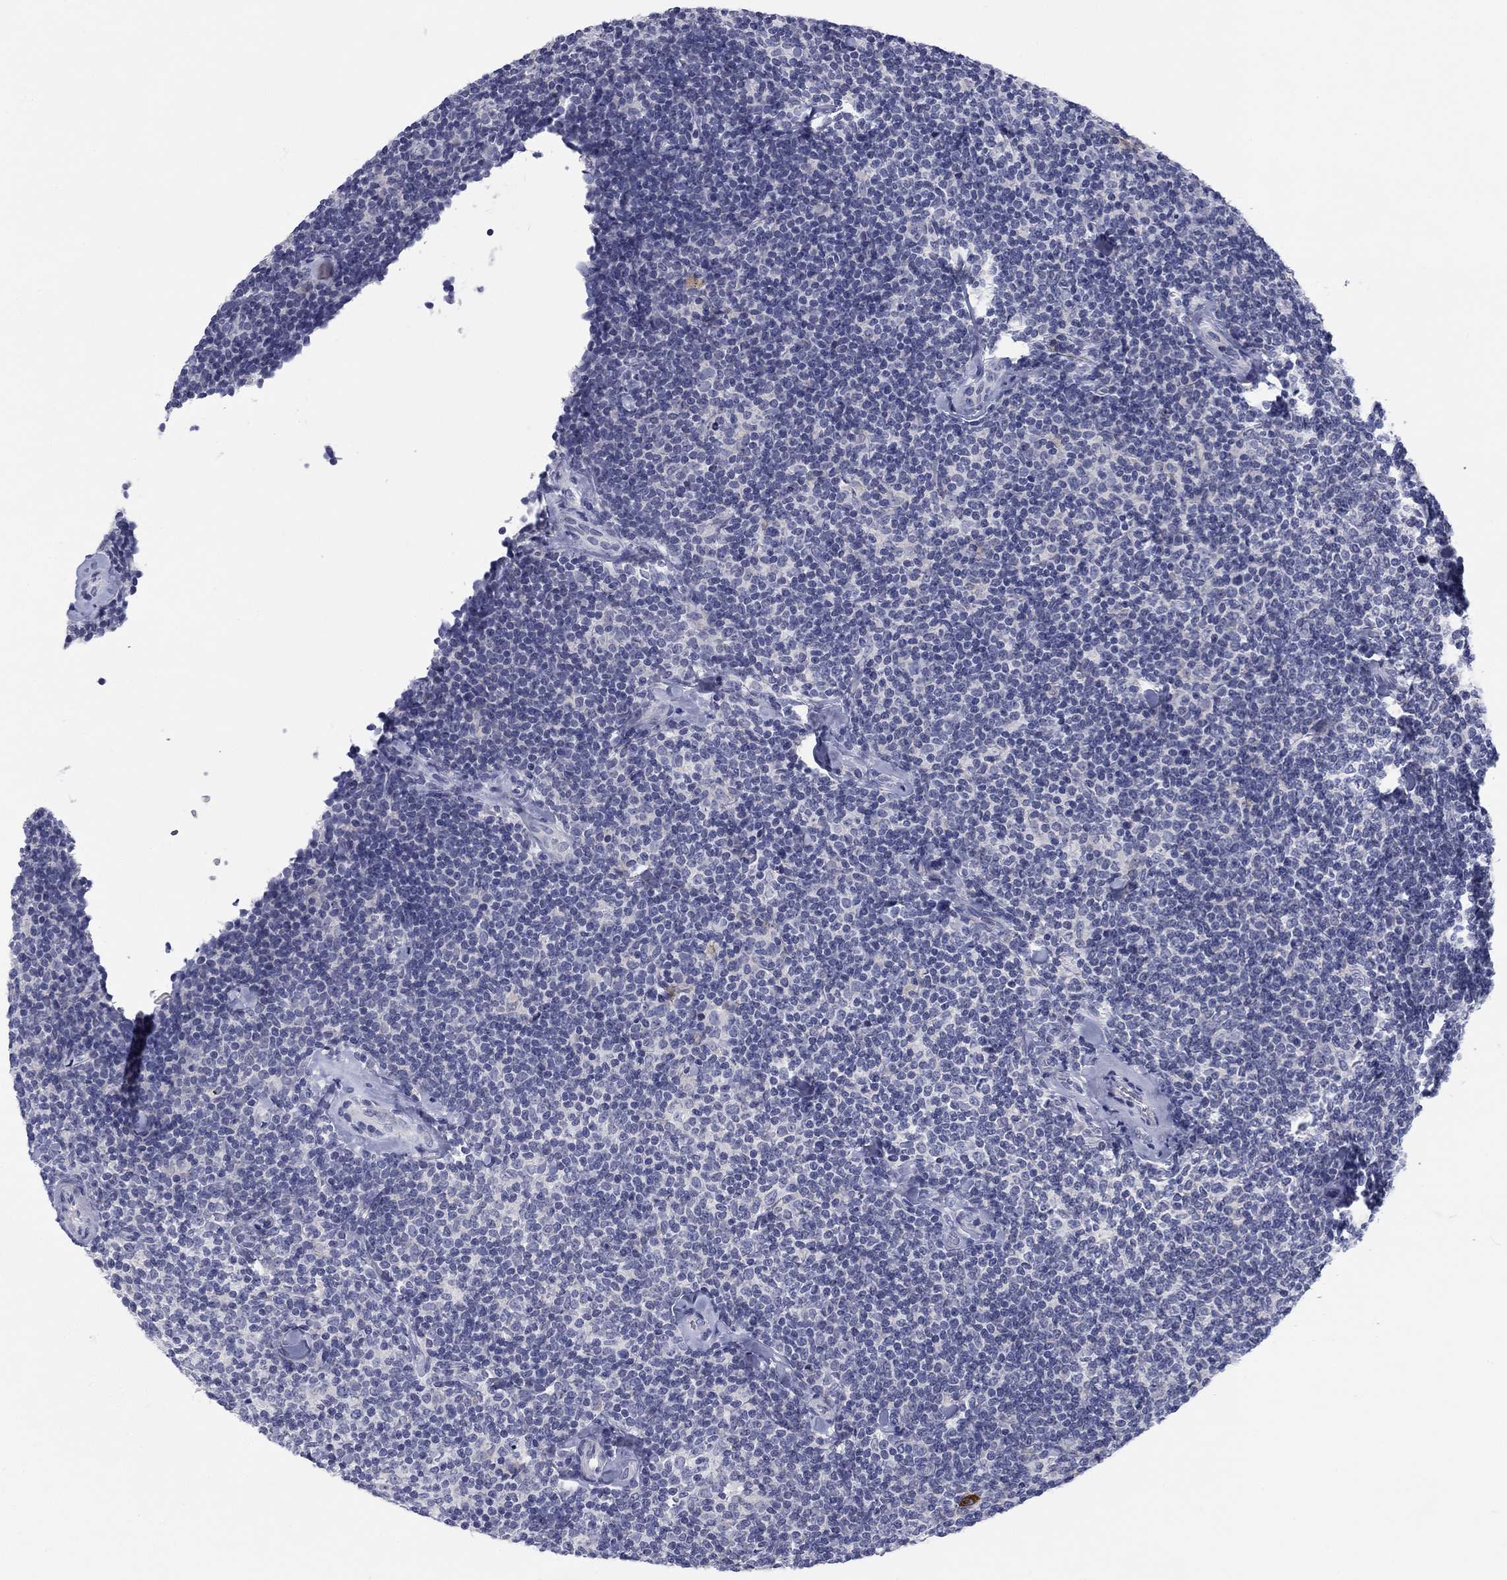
{"staining": {"intensity": "negative", "quantity": "none", "location": "none"}, "tissue": "lymphoma", "cell_type": "Tumor cells", "image_type": "cancer", "snomed": [{"axis": "morphology", "description": "Malignant lymphoma, non-Hodgkin's type, Low grade"}, {"axis": "topography", "description": "Lymph node"}], "caption": "A micrograph of human lymphoma is negative for staining in tumor cells.", "gene": "CALB1", "patient": {"sex": "female", "age": 56}}